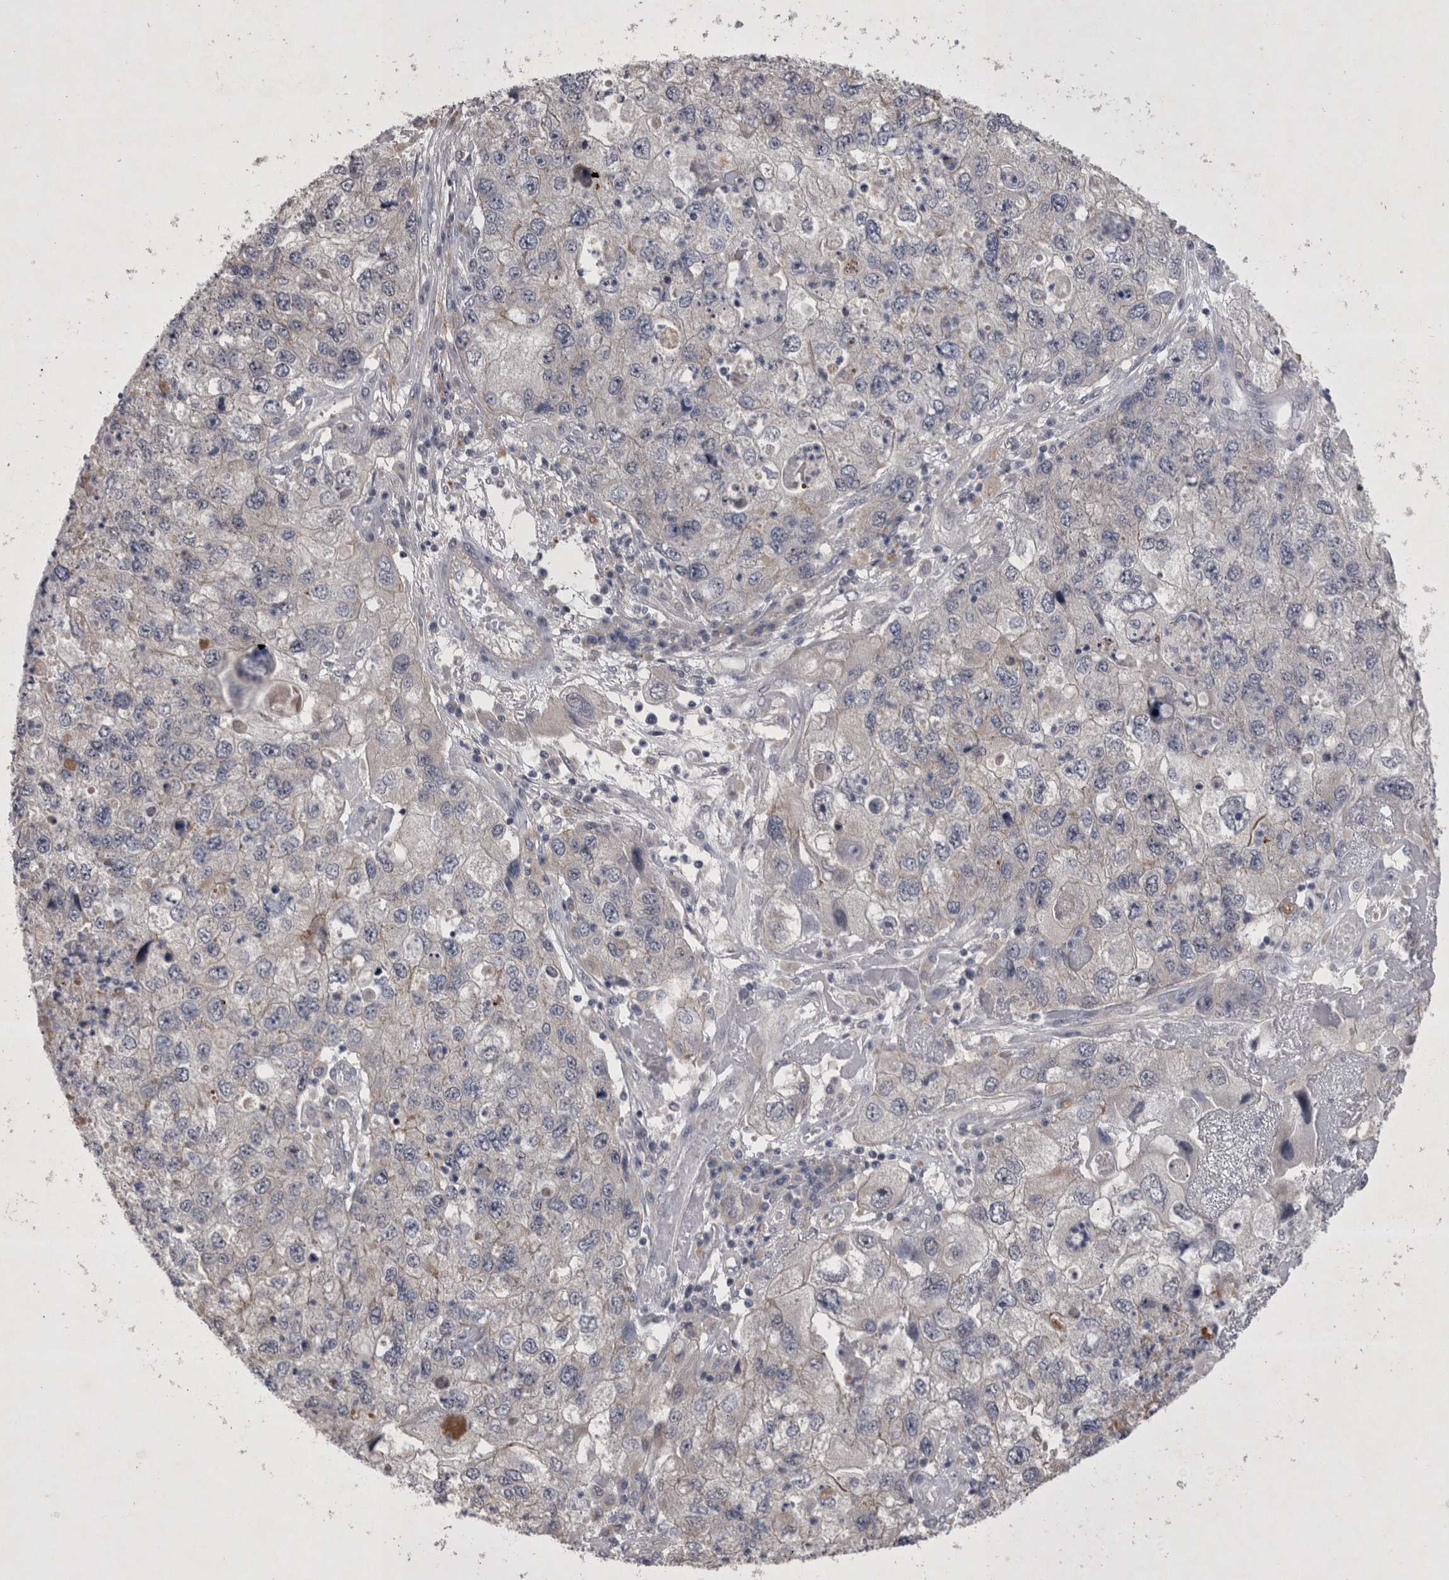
{"staining": {"intensity": "negative", "quantity": "none", "location": "none"}, "tissue": "endometrial cancer", "cell_type": "Tumor cells", "image_type": "cancer", "snomed": [{"axis": "morphology", "description": "Adenocarcinoma, NOS"}, {"axis": "topography", "description": "Endometrium"}], "caption": "Endometrial cancer (adenocarcinoma) was stained to show a protein in brown. There is no significant positivity in tumor cells. The staining was performed using DAB to visualize the protein expression in brown, while the nuclei were stained in blue with hematoxylin (Magnification: 20x).", "gene": "CTBS", "patient": {"sex": "female", "age": 49}}